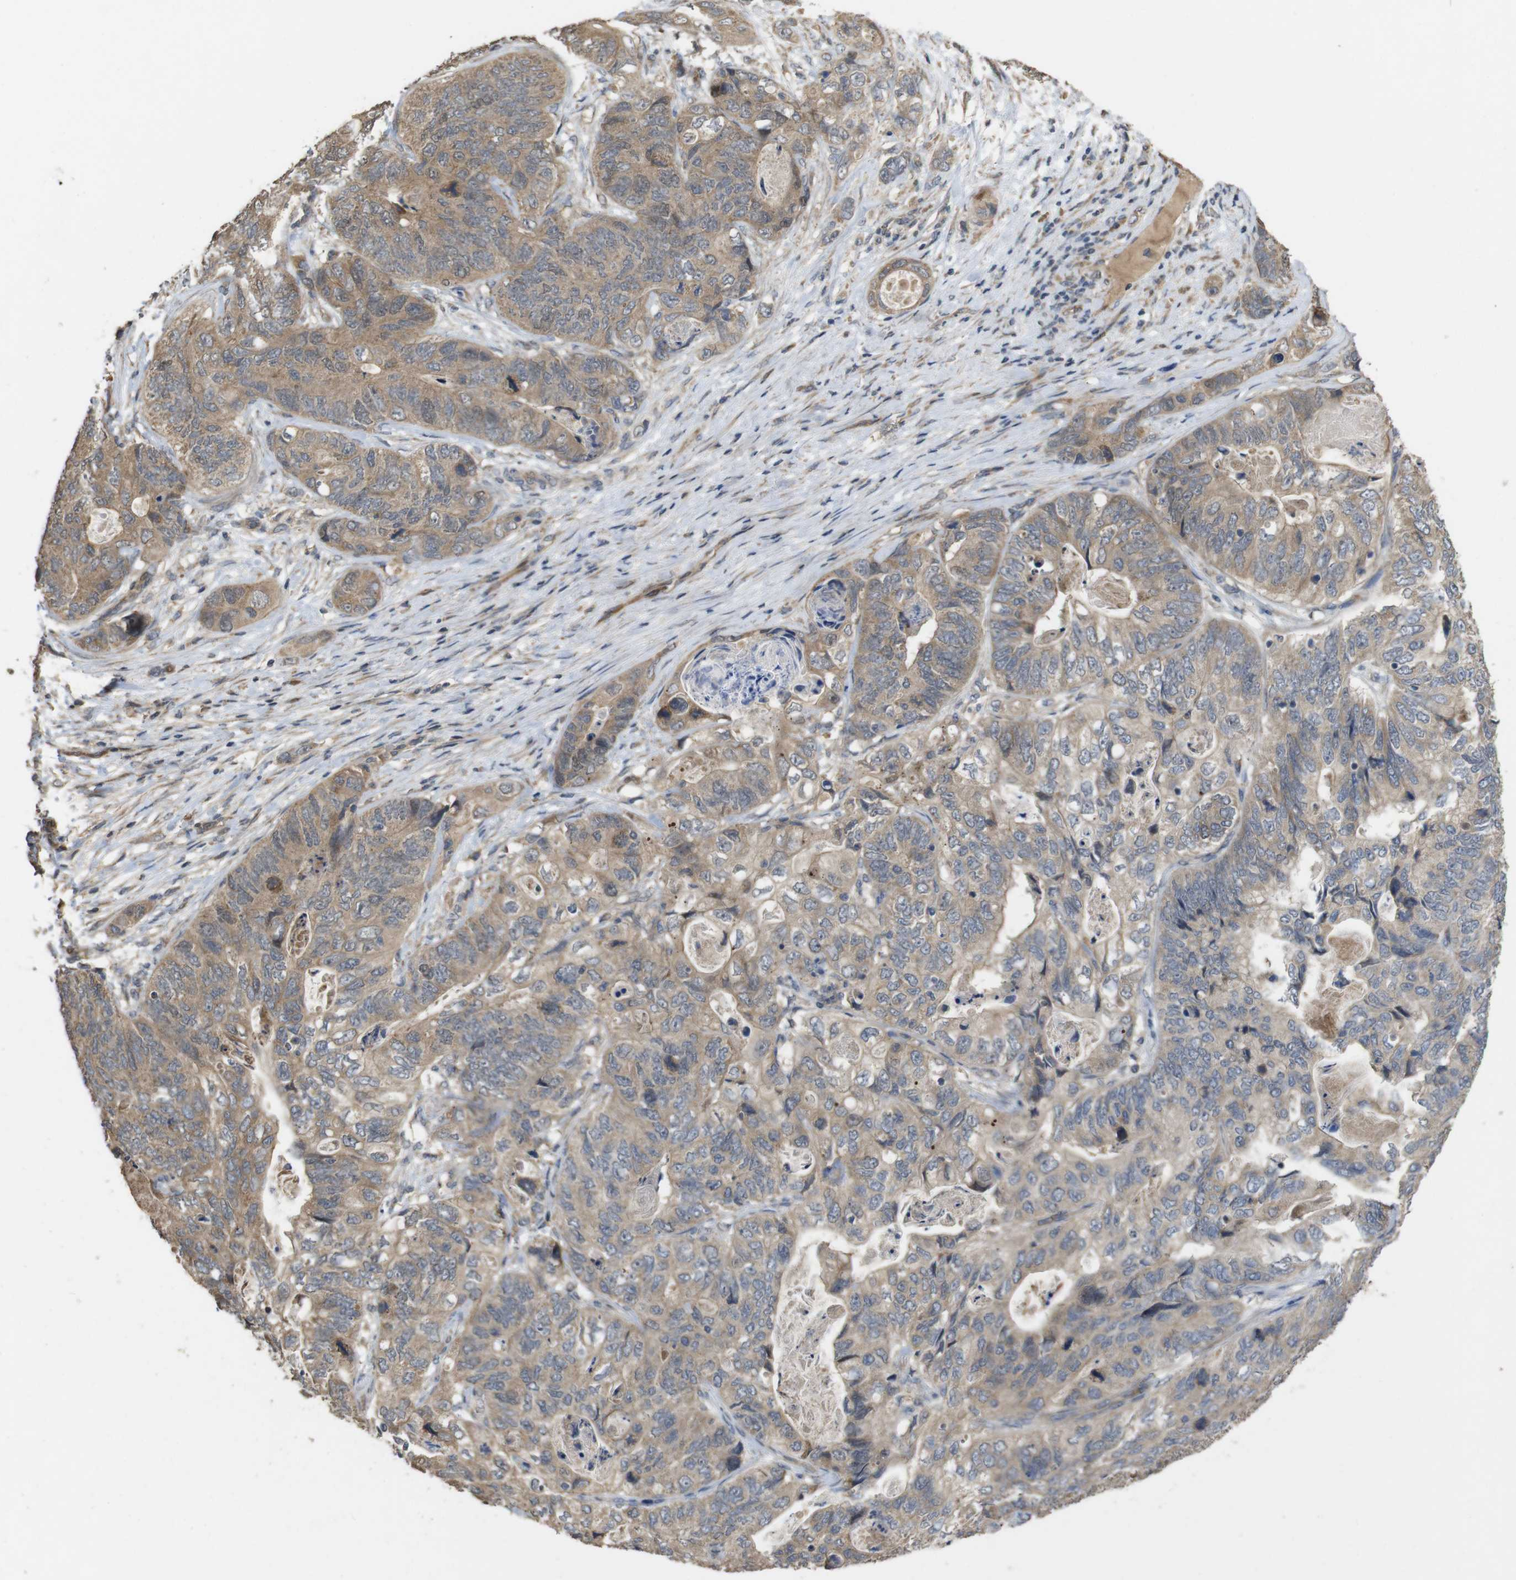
{"staining": {"intensity": "moderate", "quantity": "25%-75%", "location": "cytoplasmic/membranous"}, "tissue": "stomach cancer", "cell_type": "Tumor cells", "image_type": "cancer", "snomed": [{"axis": "morphology", "description": "Adenocarcinoma, NOS"}, {"axis": "topography", "description": "Stomach"}], "caption": "Protein staining of stomach cancer (adenocarcinoma) tissue demonstrates moderate cytoplasmic/membranous positivity in approximately 25%-75% of tumor cells.", "gene": "PCDHB10", "patient": {"sex": "female", "age": 89}}